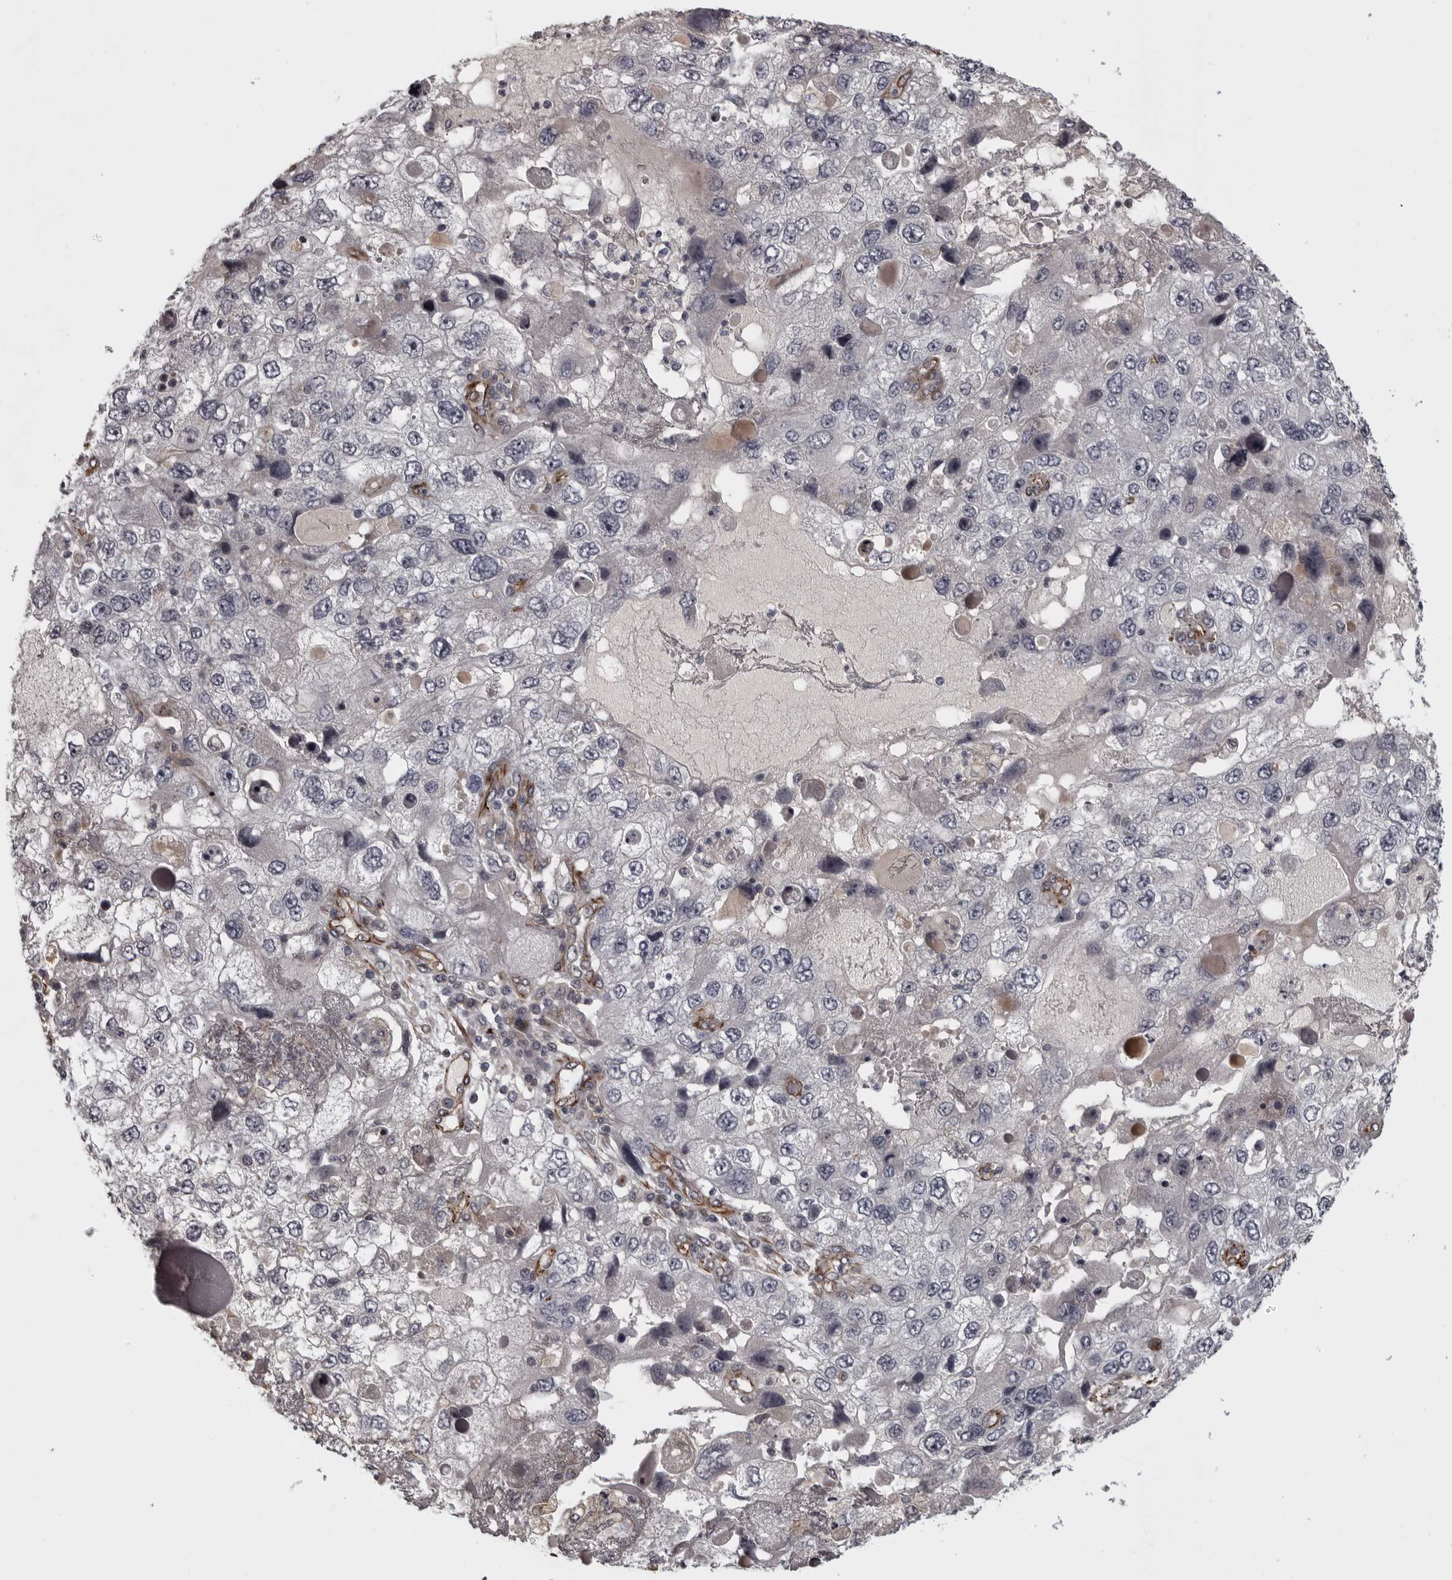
{"staining": {"intensity": "negative", "quantity": "none", "location": "none"}, "tissue": "endometrial cancer", "cell_type": "Tumor cells", "image_type": "cancer", "snomed": [{"axis": "morphology", "description": "Adenocarcinoma, NOS"}, {"axis": "topography", "description": "Endometrium"}], "caption": "A photomicrograph of endometrial adenocarcinoma stained for a protein demonstrates no brown staining in tumor cells.", "gene": "FAAP100", "patient": {"sex": "female", "age": 49}}